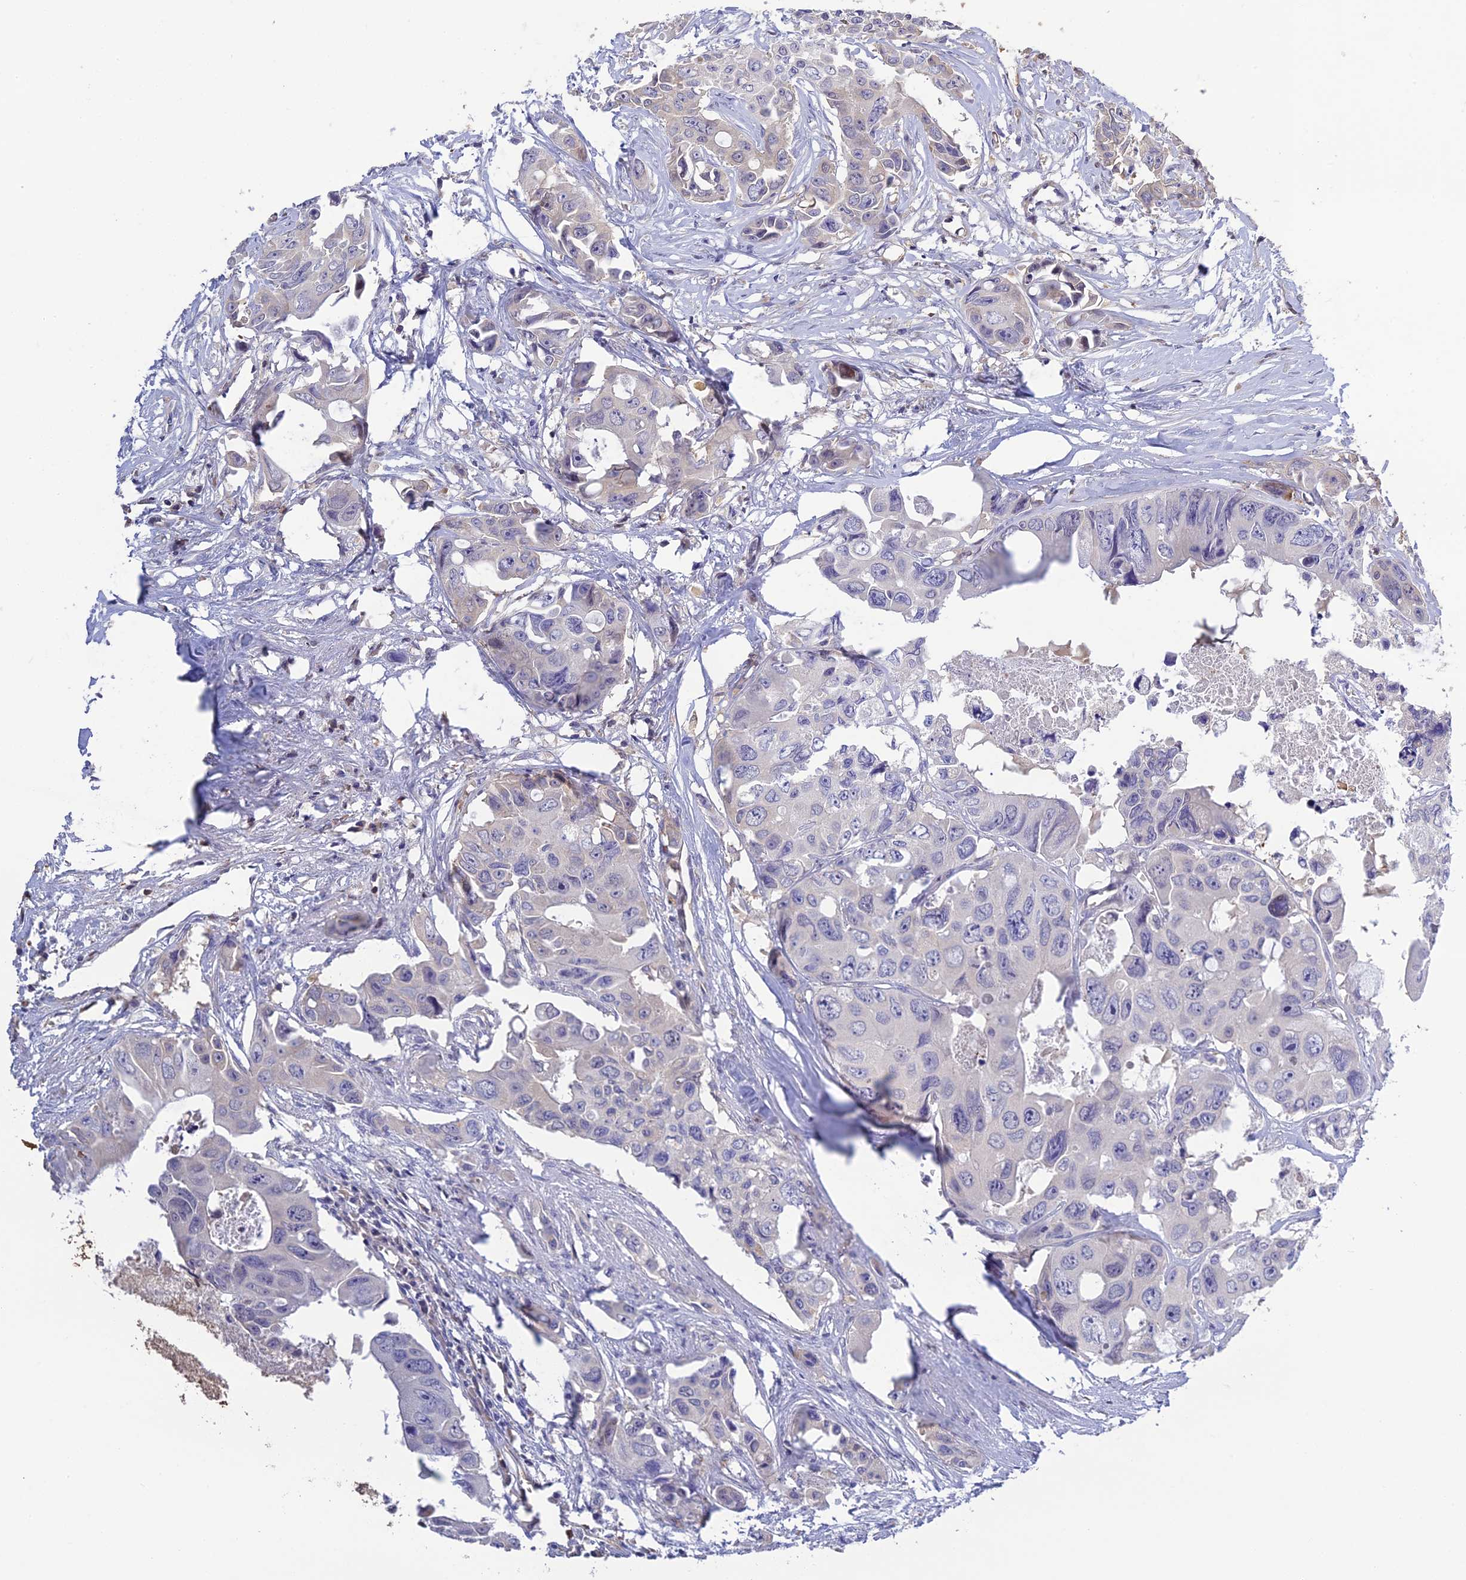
{"staining": {"intensity": "negative", "quantity": "none", "location": "none"}, "tissue": "colorectal cancer", "cell_type": "Tumor cells", "image_type": "cancer", "snomed": [{"axis": "morphology", "description": "Adenocarcinoma, NOS"}, {"axis": "topography", "description": "Rectum"}], "caption": "The immunohistochemistry micrograph has no significant staining in tumor cells of colorectal cancer (adenocarcinoma) tissue.", "gene": "PZP", "patient": {"sex": "male", "age": 87}}